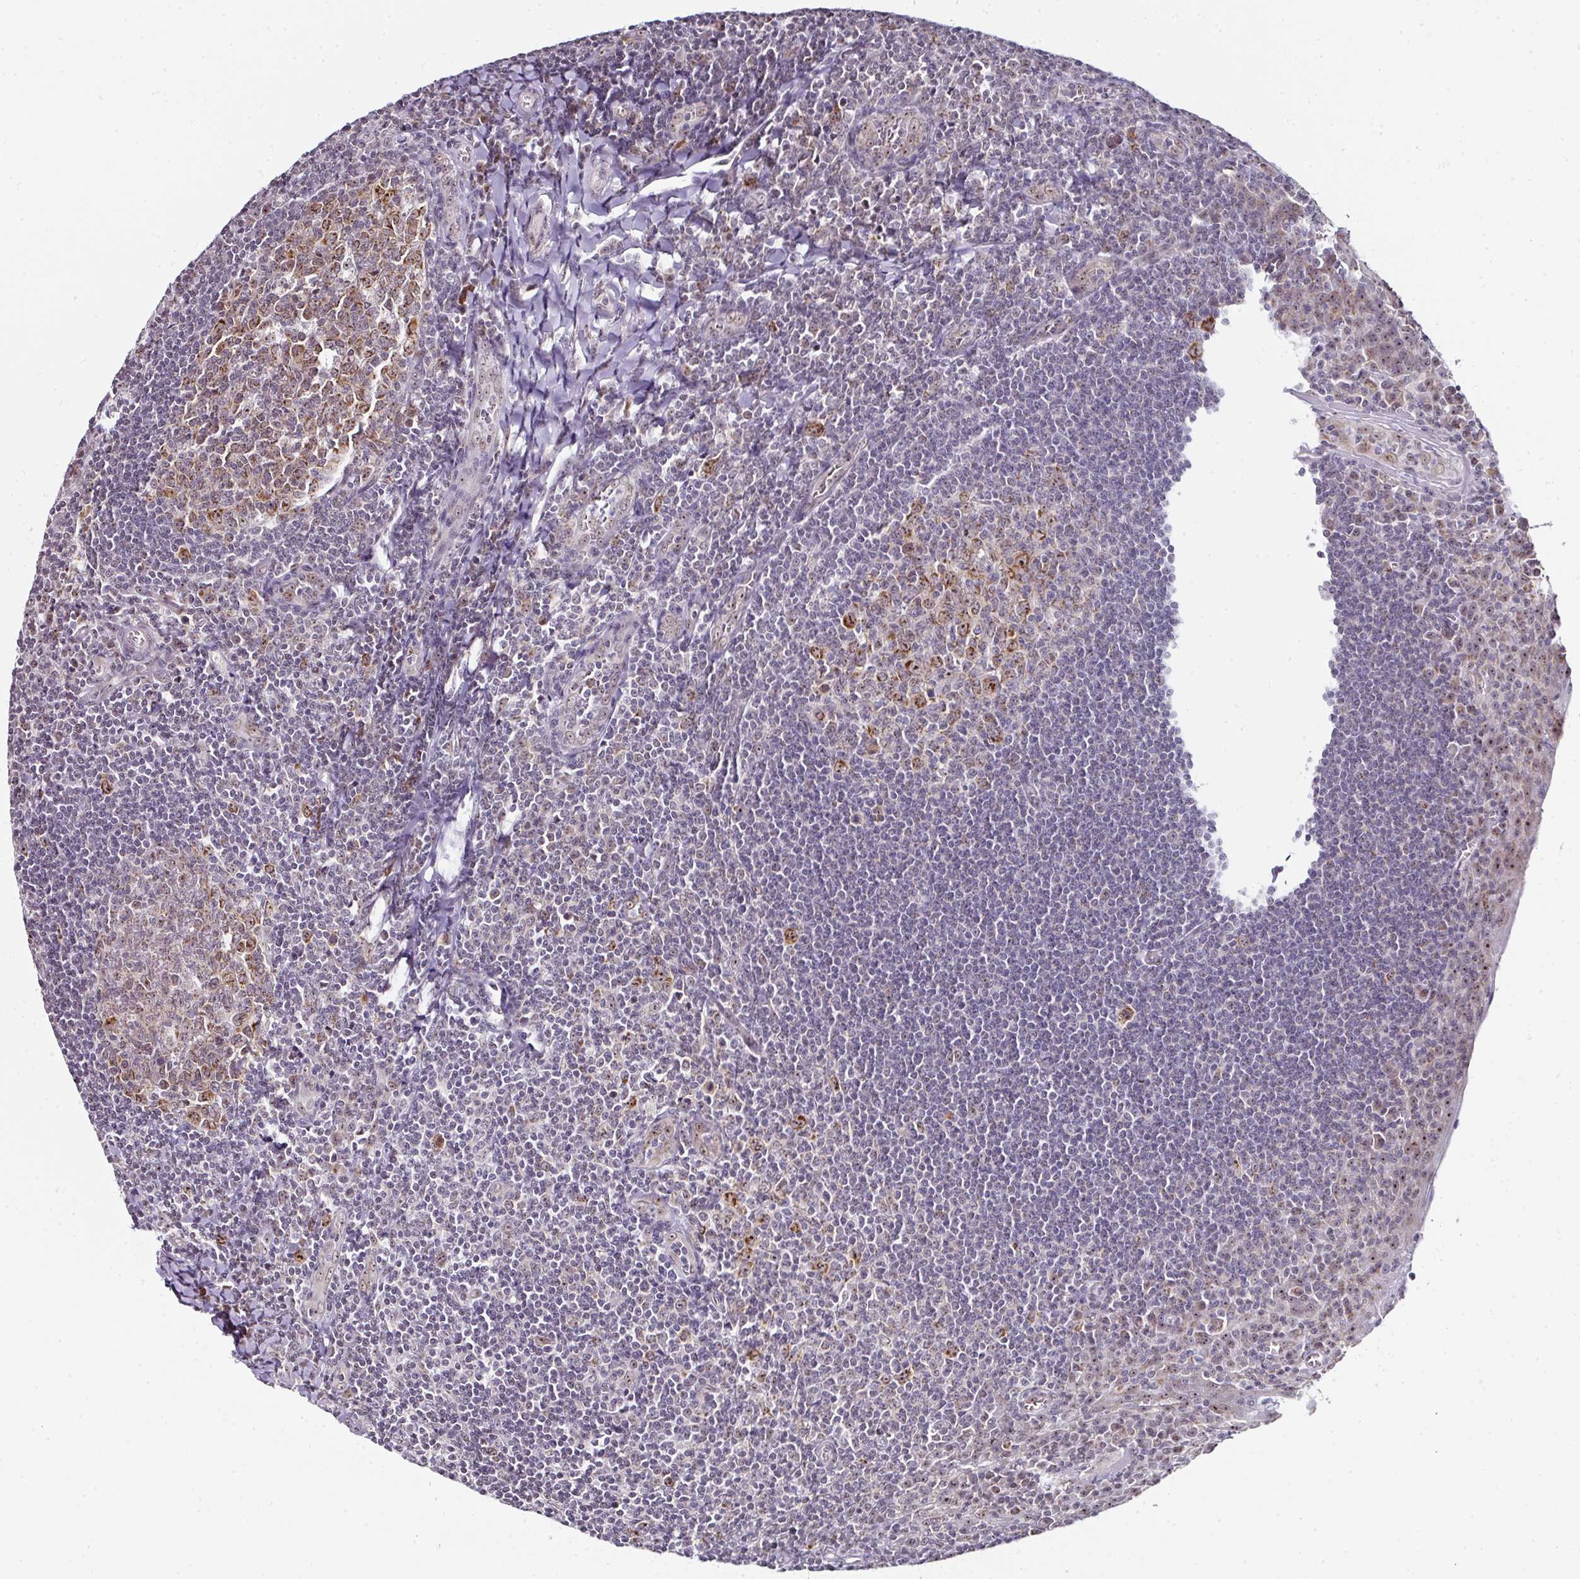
{"staining": {"intensity": "moderate", "quantity": ">75%", "location": "cytoplasmic/membranous,nuclear"}, "tissue": "tonsil", "cell_type": "Germinal center cells", "image_type": "normal", "snomed": [{"axis": "morphology", "description": "Normal tissue, NOS"}, {"axis": "topography", "description": "Tonsil"}], "caption": "Immunohistochemical staining of unremarkable human tonsil reveals moderate cytoplasmic/membranous,nuclear protein staining in approximately >75% of germinal center cells.", "gene": "NACC2", "patient": {"sex": "male", "age": 27}}